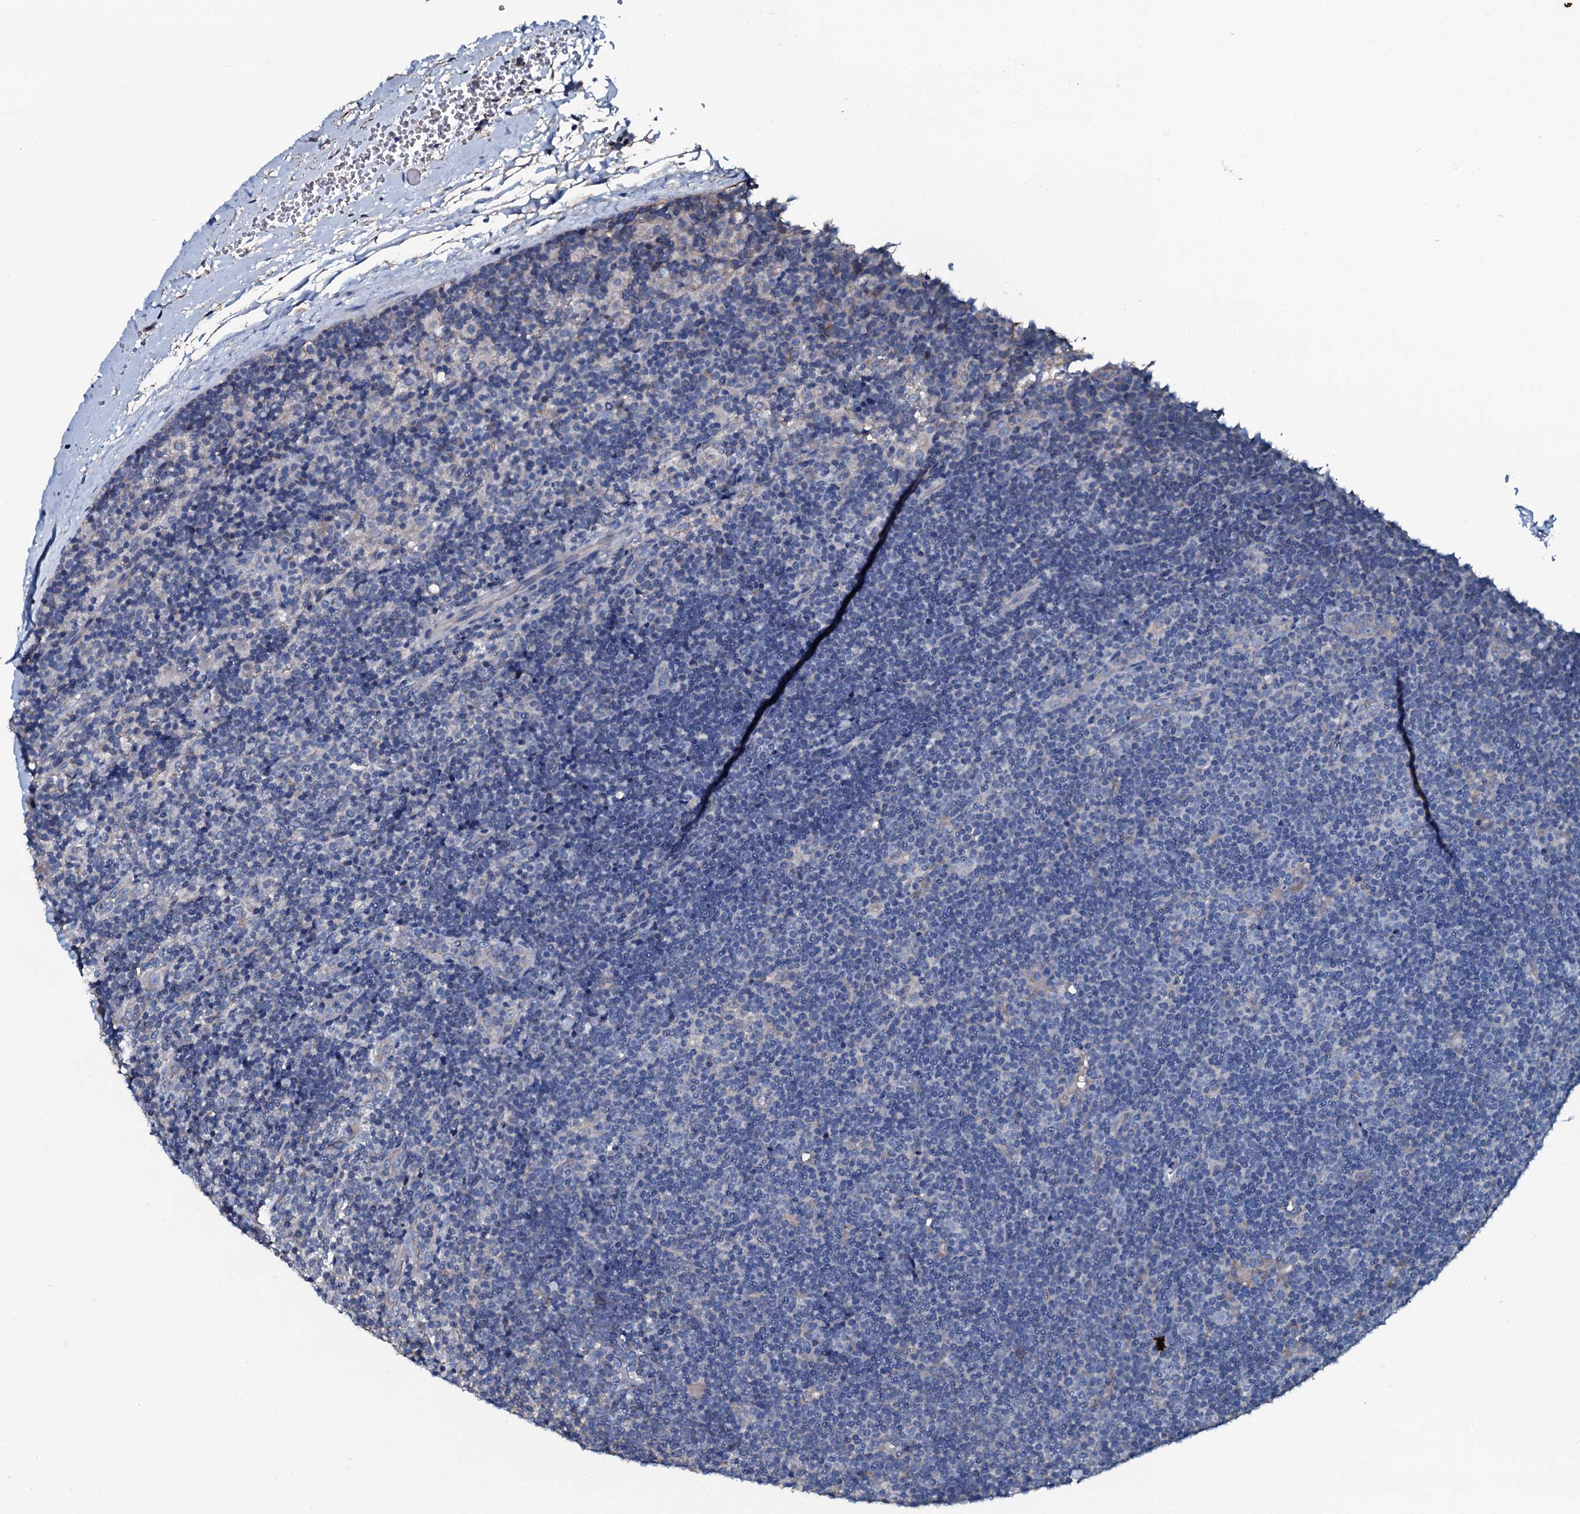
{"staining": {"intensity": "negative", "quantity": "none", "location": "none"}, "tissue": "lymphoma", "cell_type": "Tumor cells", "image_type": "cancer", "snomed": [{"axis": "morphology", "description": "Hodgkin's disease, NOS"}, {"axis": "topography", "description": "Lymph node"}], "caption": "This is an immunohistochemistry (IHC) micrograph of Hodgkin's disease. There is no staining in tumor cells.", "gene": "DMAC2", "patient": {"sex": "female", "age": 57}}